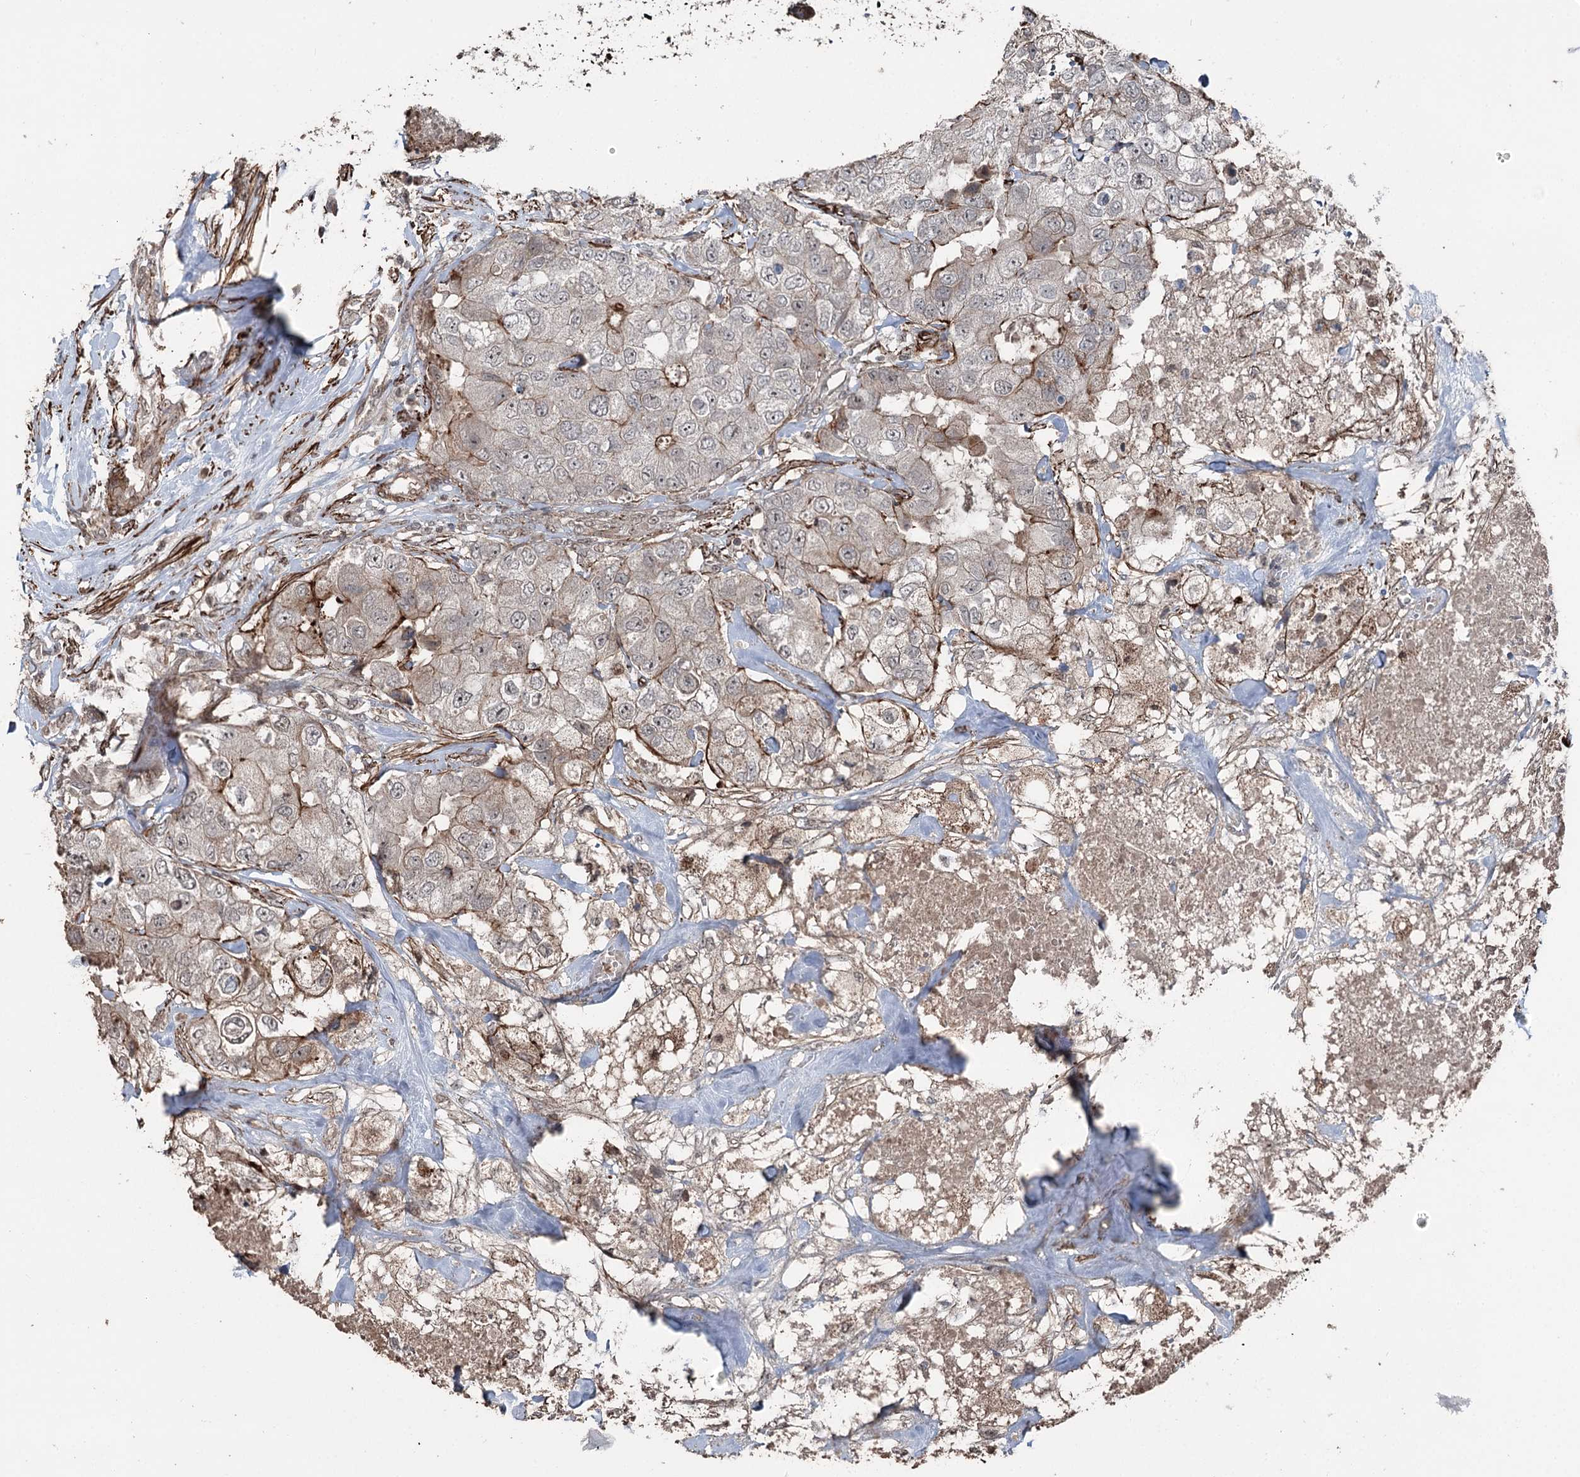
{"staining": {"intensity": "moderate", "quantity": "<25%", "location": "cytoplasmic/membranous"}, "tissue": "breast cancer", "cell_type": "Tumor cells", "image_type": "cancer", "snomed": [{"axis": "morphology", "description": "Duct carcinoma"}, {"axis": "topography", "description": "Breast"}], "caption": "This image displays immunohistochemistry (IHC) staining of human breast infiltrating ductal carcinoma, with low moderate cytoplasmic/membranous staining in about <25% of tumor cells.", "gene": "CCDC82", "patient": {"sex": "female", "age": 62}}